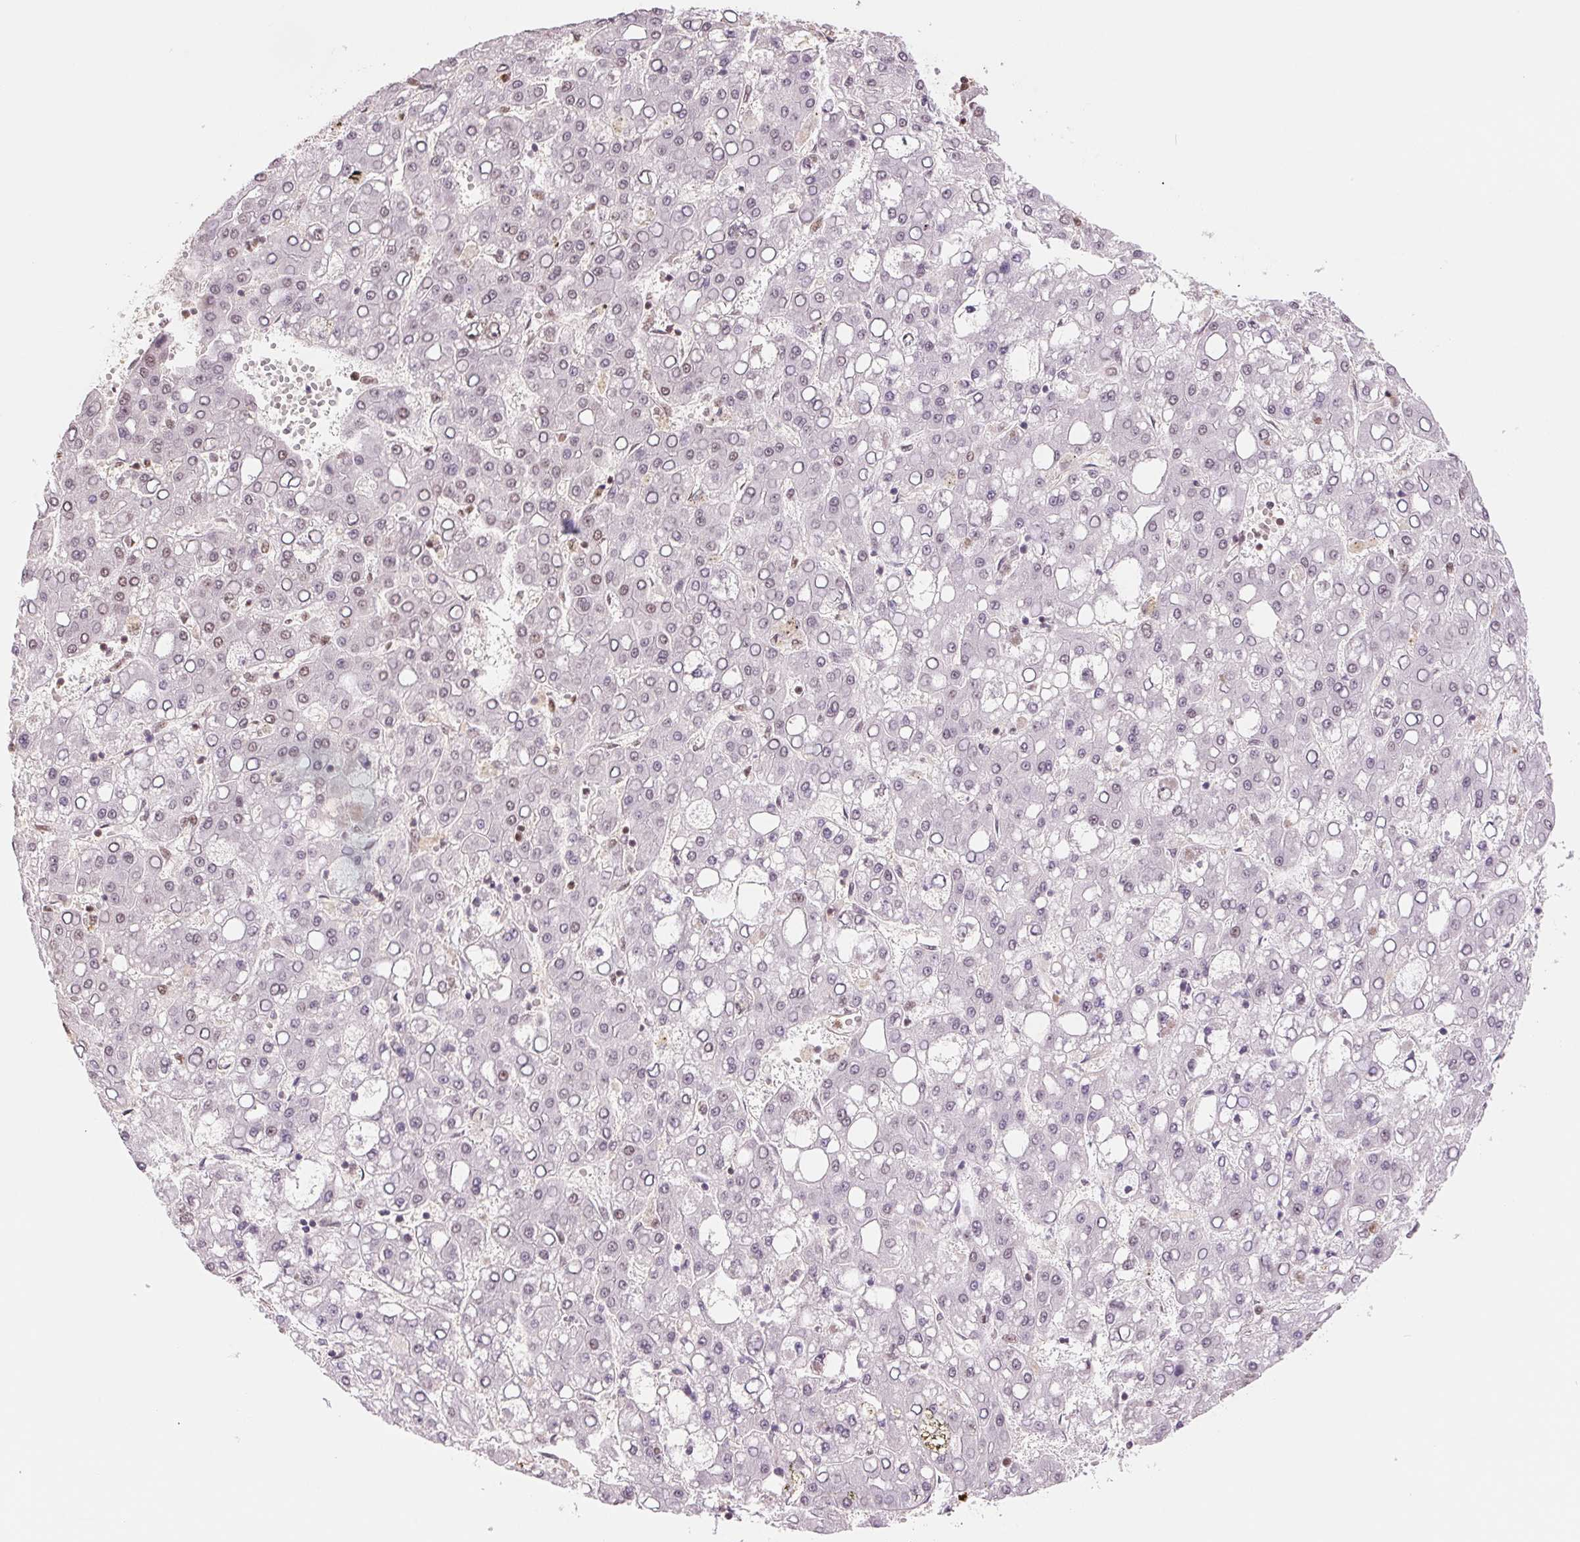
{"staining": {"intensity": "negative", "quantity": "none", "location": "none"}, "tissue": "liver cancer", "cell_type": "Tumor cells", "image_type": "cancer", "snomed": [{"axis": "morphology", "description": "Carcinoma, Hepatocellular, NOS"}, {"axis": "topography", "description": "Liver"}], "caption": "Tumor cells show no significant positivity in liver hepatocellular carcinoma. (DAB IHC visualized using brightfield microscopy, high magnification).", "gene": "SREK1", "patient": {"sex": "male", "age": 65}}